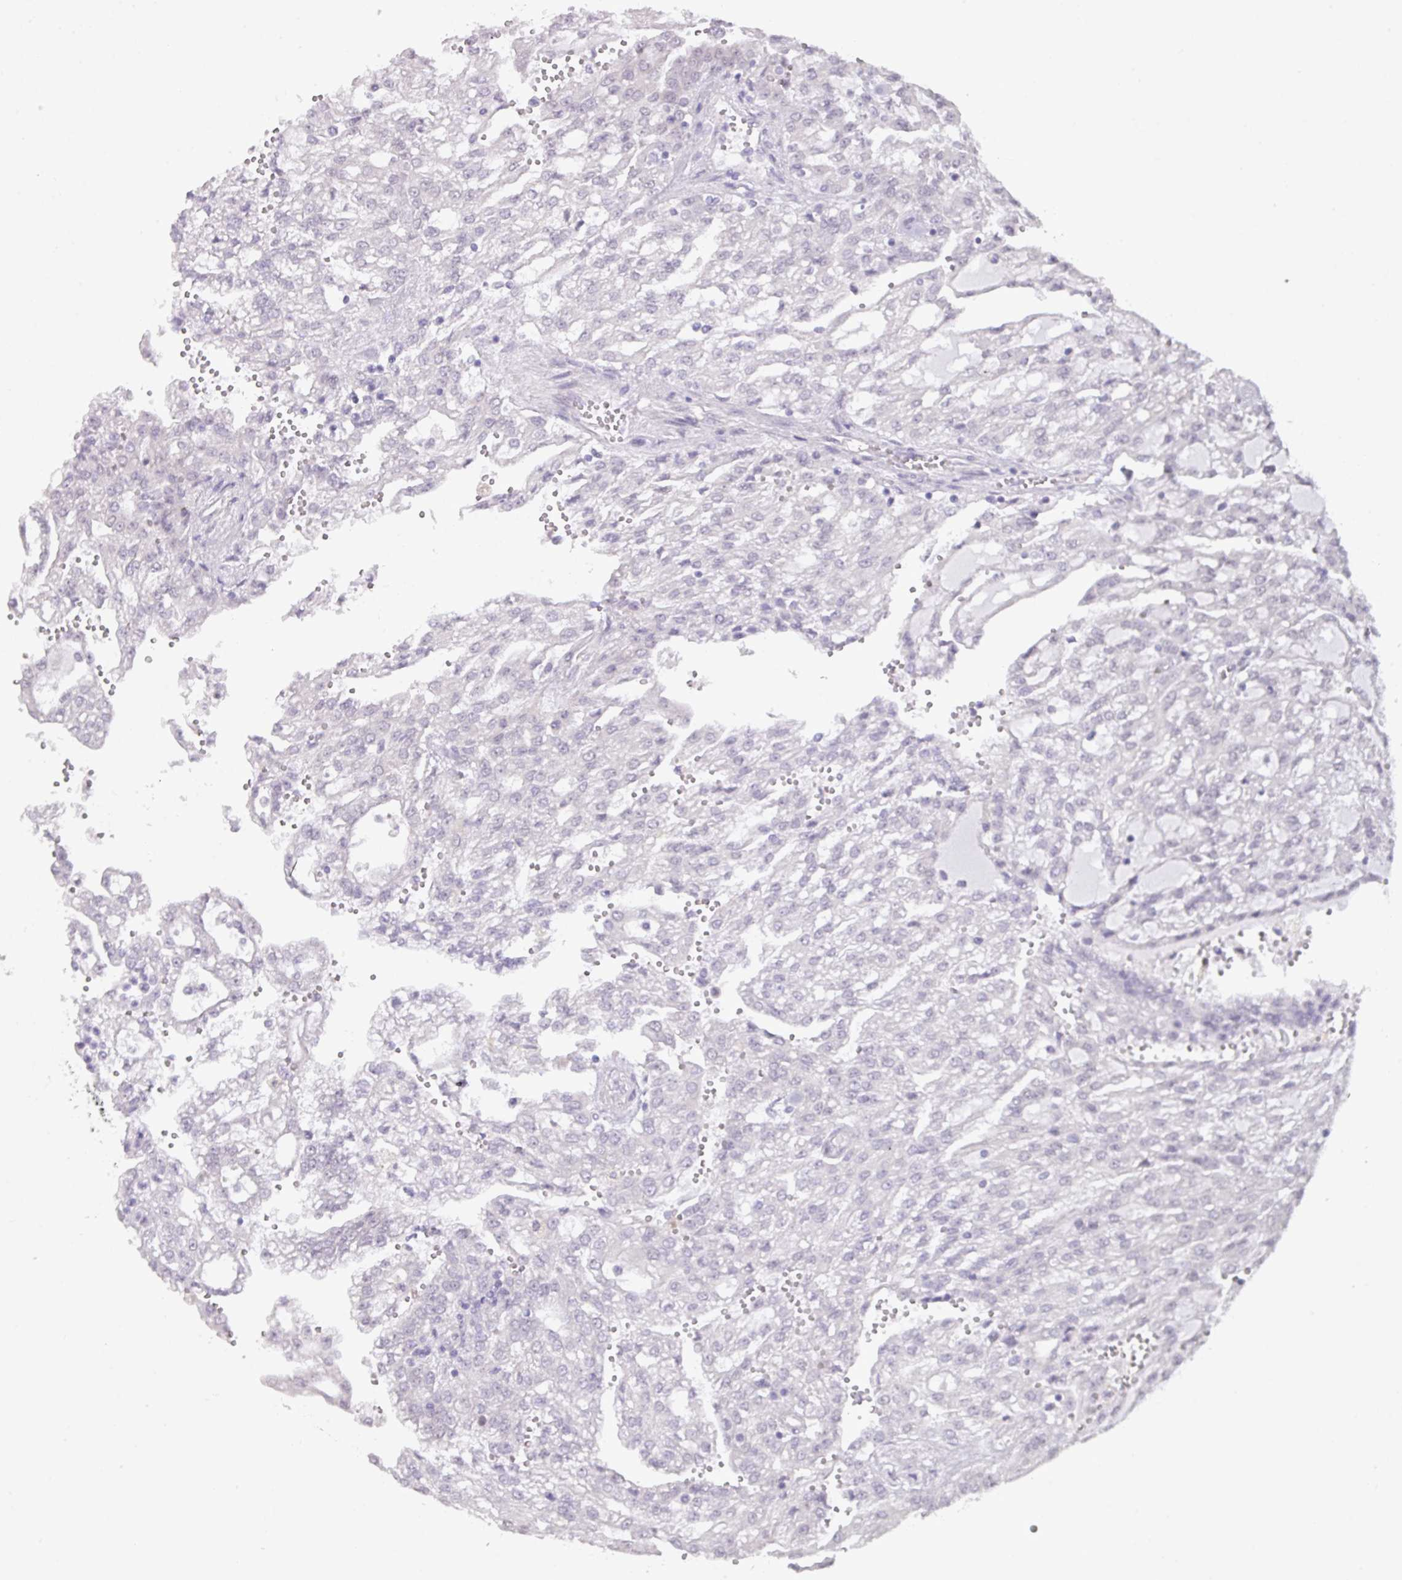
{"staining": {"intensity": "negative", "quantity": "none", "location": "none"}, "tissue": "renal cancer", "cell_type": "Tumor cells", "image_type": "cancer", "snomed": [{"axis": "morphology", "description": "Adenocarcinoma, NOS"}, {"axis": "topography", "description": "Kidney"}], "caption": "Renal cancer stained for a protein using immunohistochemistry demonstrates no expression tumor cells.", "gene": "ANKRD13B", "patient": {"sex": "male", "age": 63}}